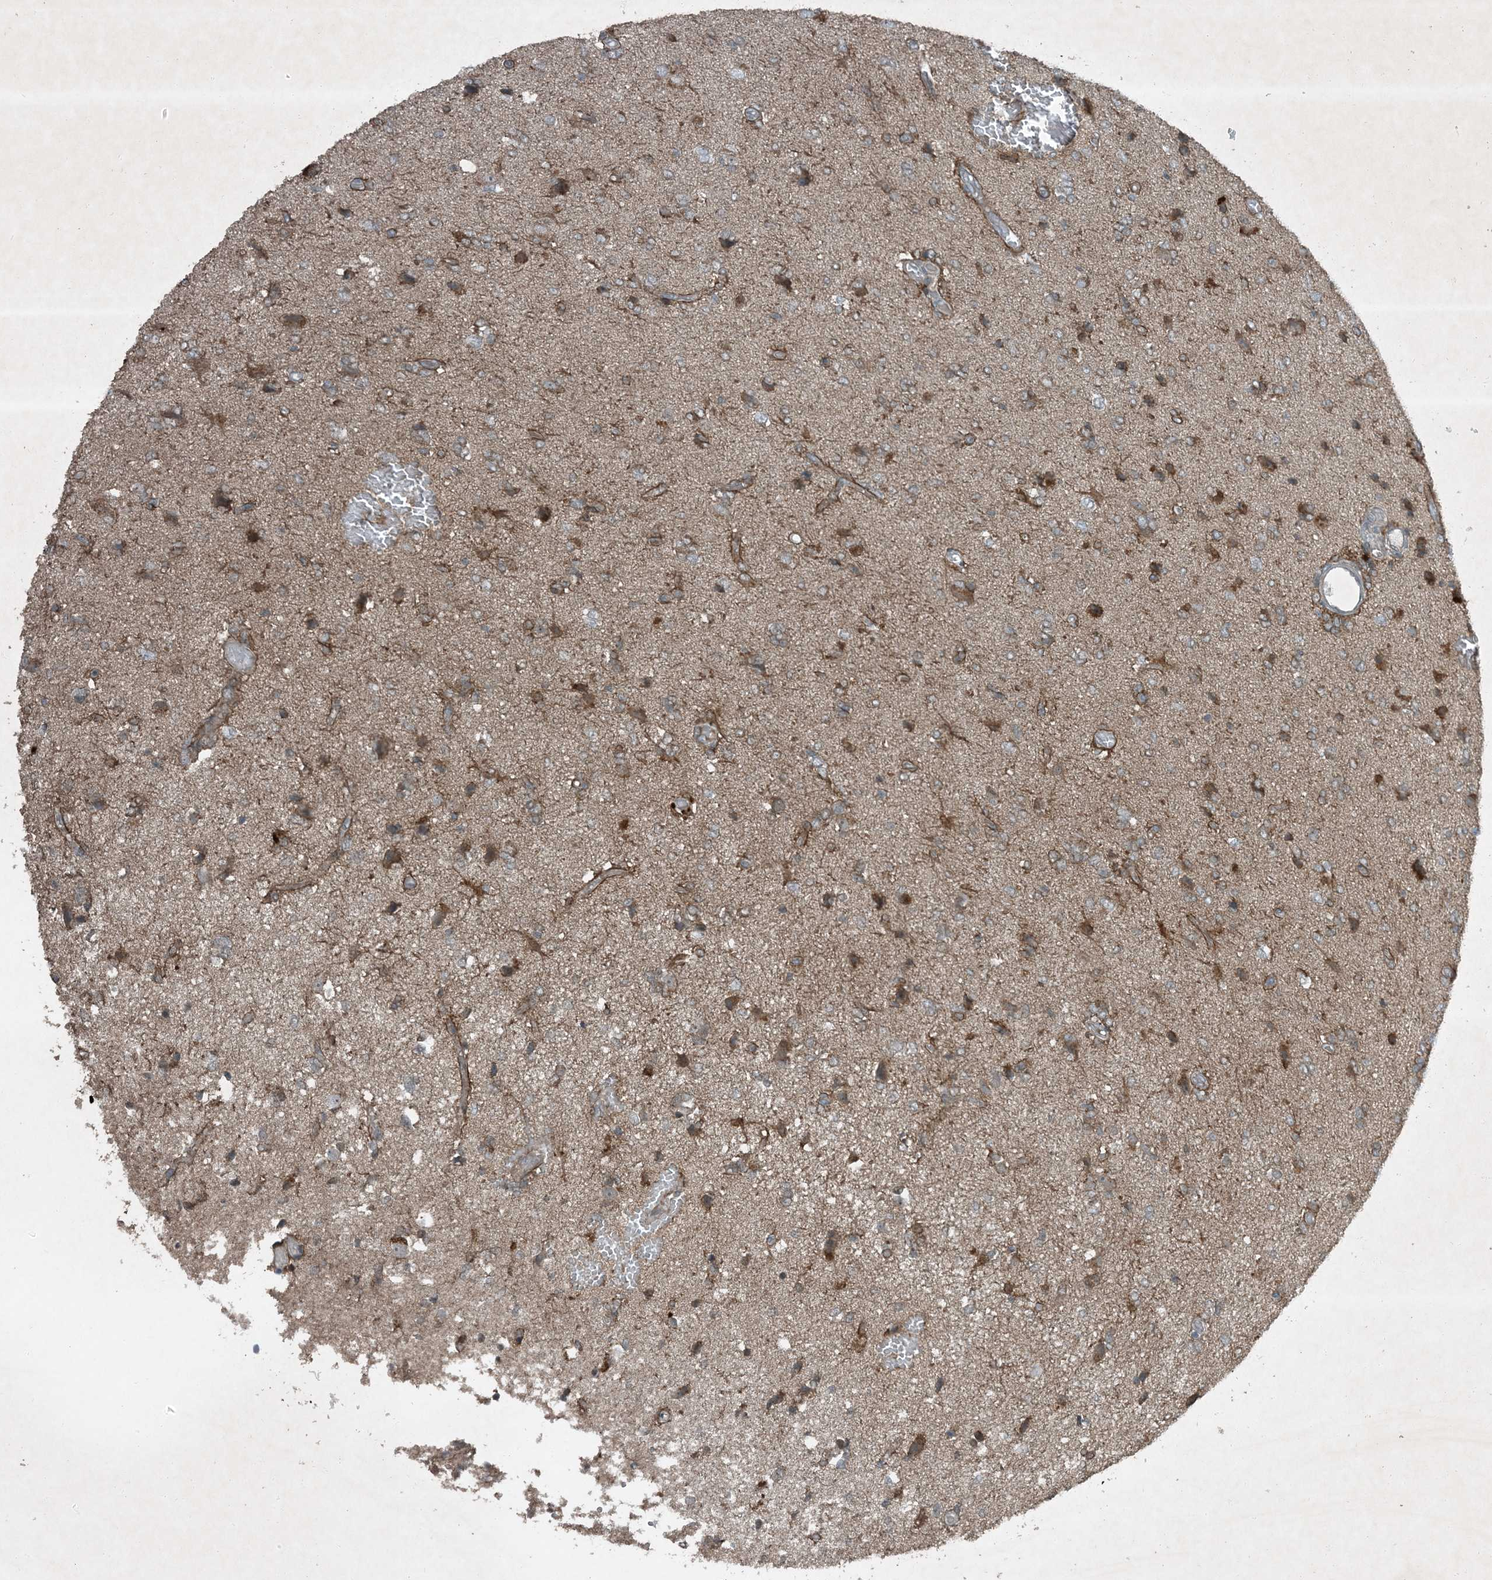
{"staining": {"intensity": "moderate", "quantity": "<25%", "location": "cytoplasmic/membranous"}, "tissue": "glioma", "cell_type": "Tumor cells", "image_type": "cancer", "snomed": [{"axis": "morphology", "description": "Glioma, malignant, High grade"}, {"axis": "topography", "description": "Brain"}], "caption": "The histopathology image demonstrates immunohistochemical staining of malignant glioma (high-grade). There is moderate cytoplasmic/membranous positivity is present in about <25% of tumor cells.", "gene": "MDN1", "patient": {"sex": "female", "age": 59}}